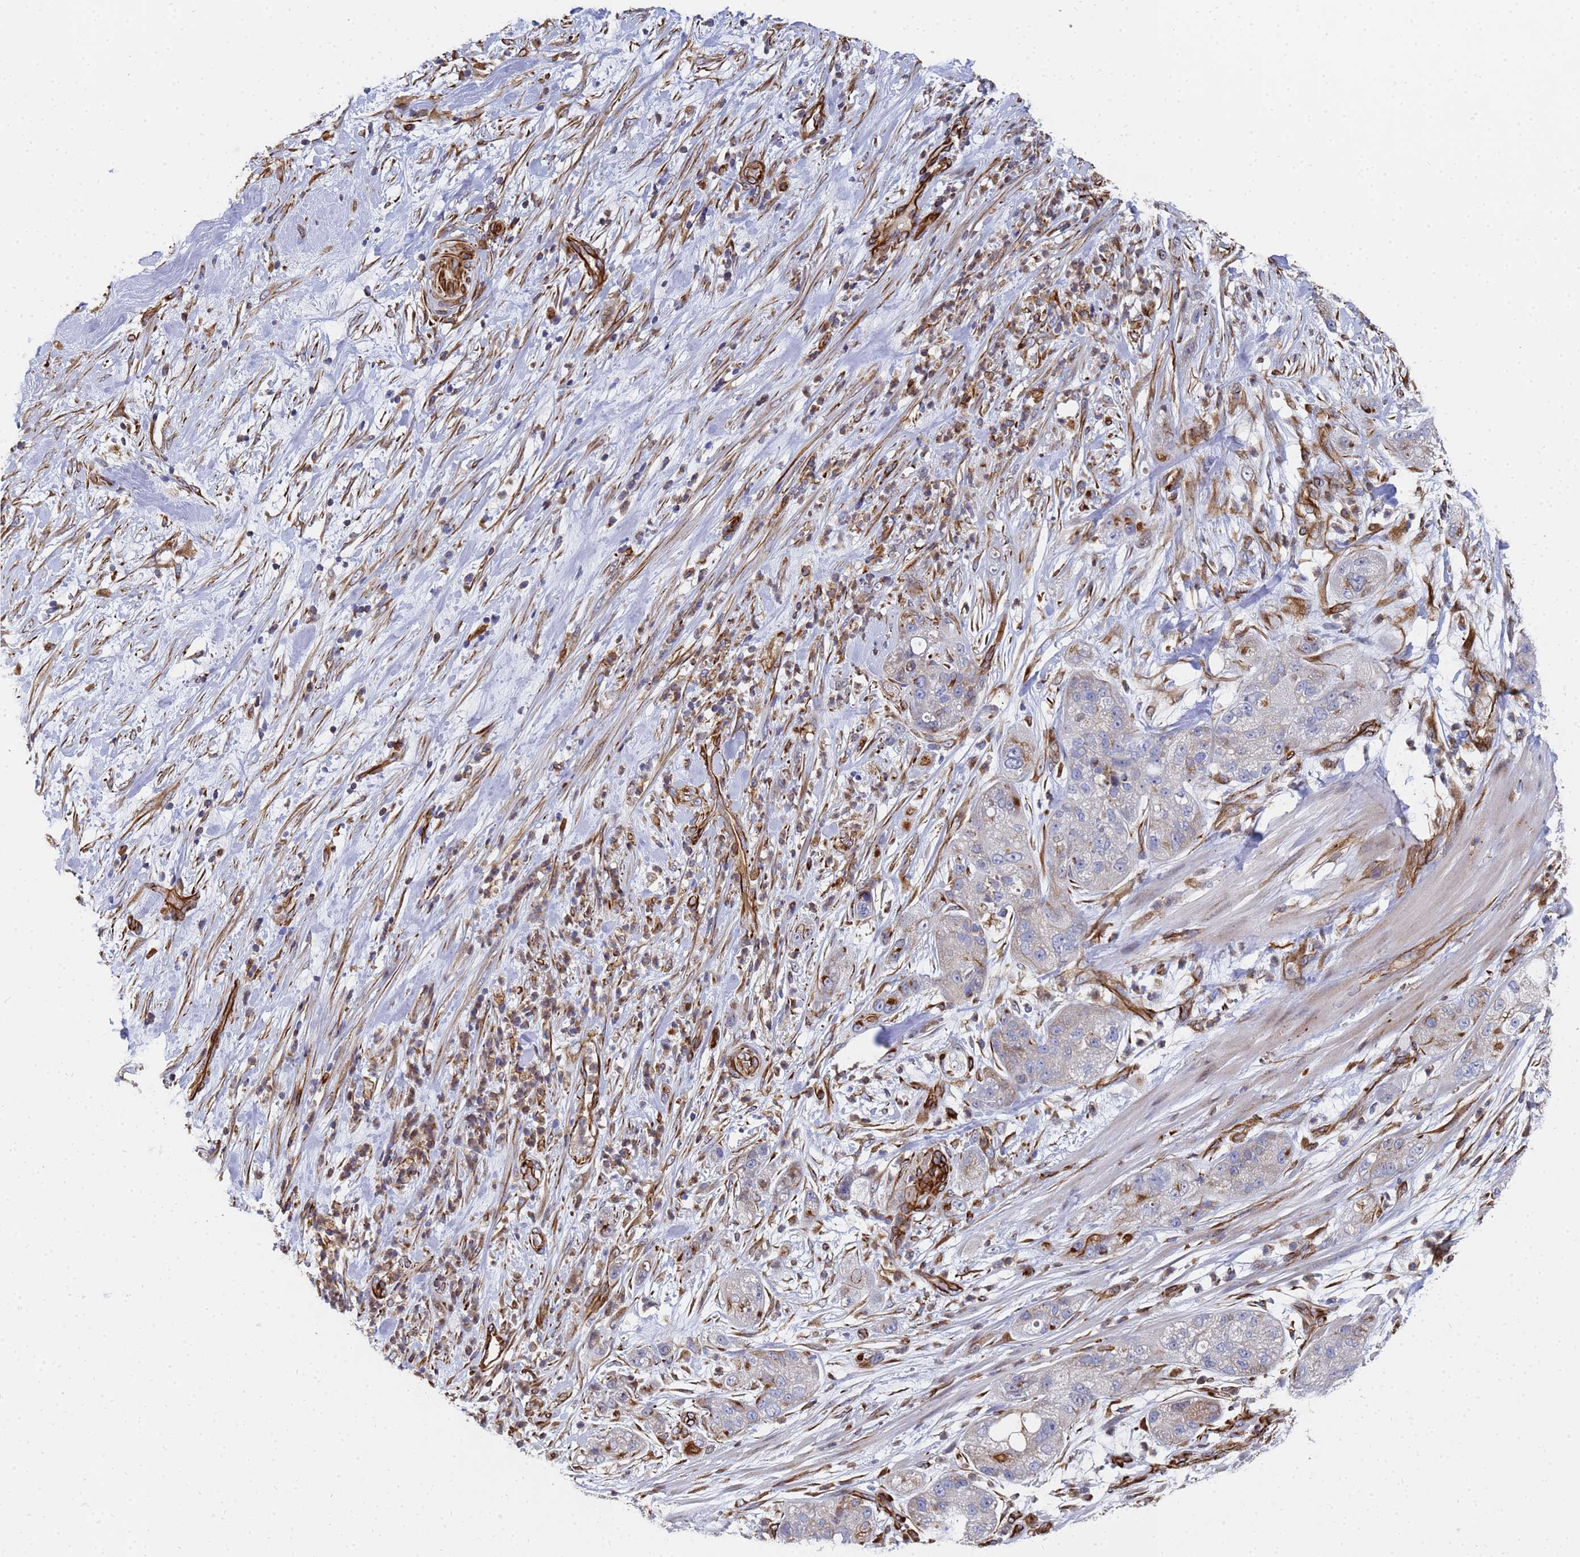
{"staining": {"intensity": "negative", "quantity": "none", "location": "none"}, "tissue": "pancreatic cancer", "cell_type": "Tumor cells", "image_type": "cancer", "snomed": [{"axis": "morphology", "description": "Adenocarcinoma, NOS"}, {"axis": "topography", "description": "Pancreas"}], "caption": "Pancreatic adenocarcinoma stained for a protein using immunohistochemistry displays no positivity tumor cells.", "gene": "SYT13", "patient": {"sex": "female", "age": 78}}